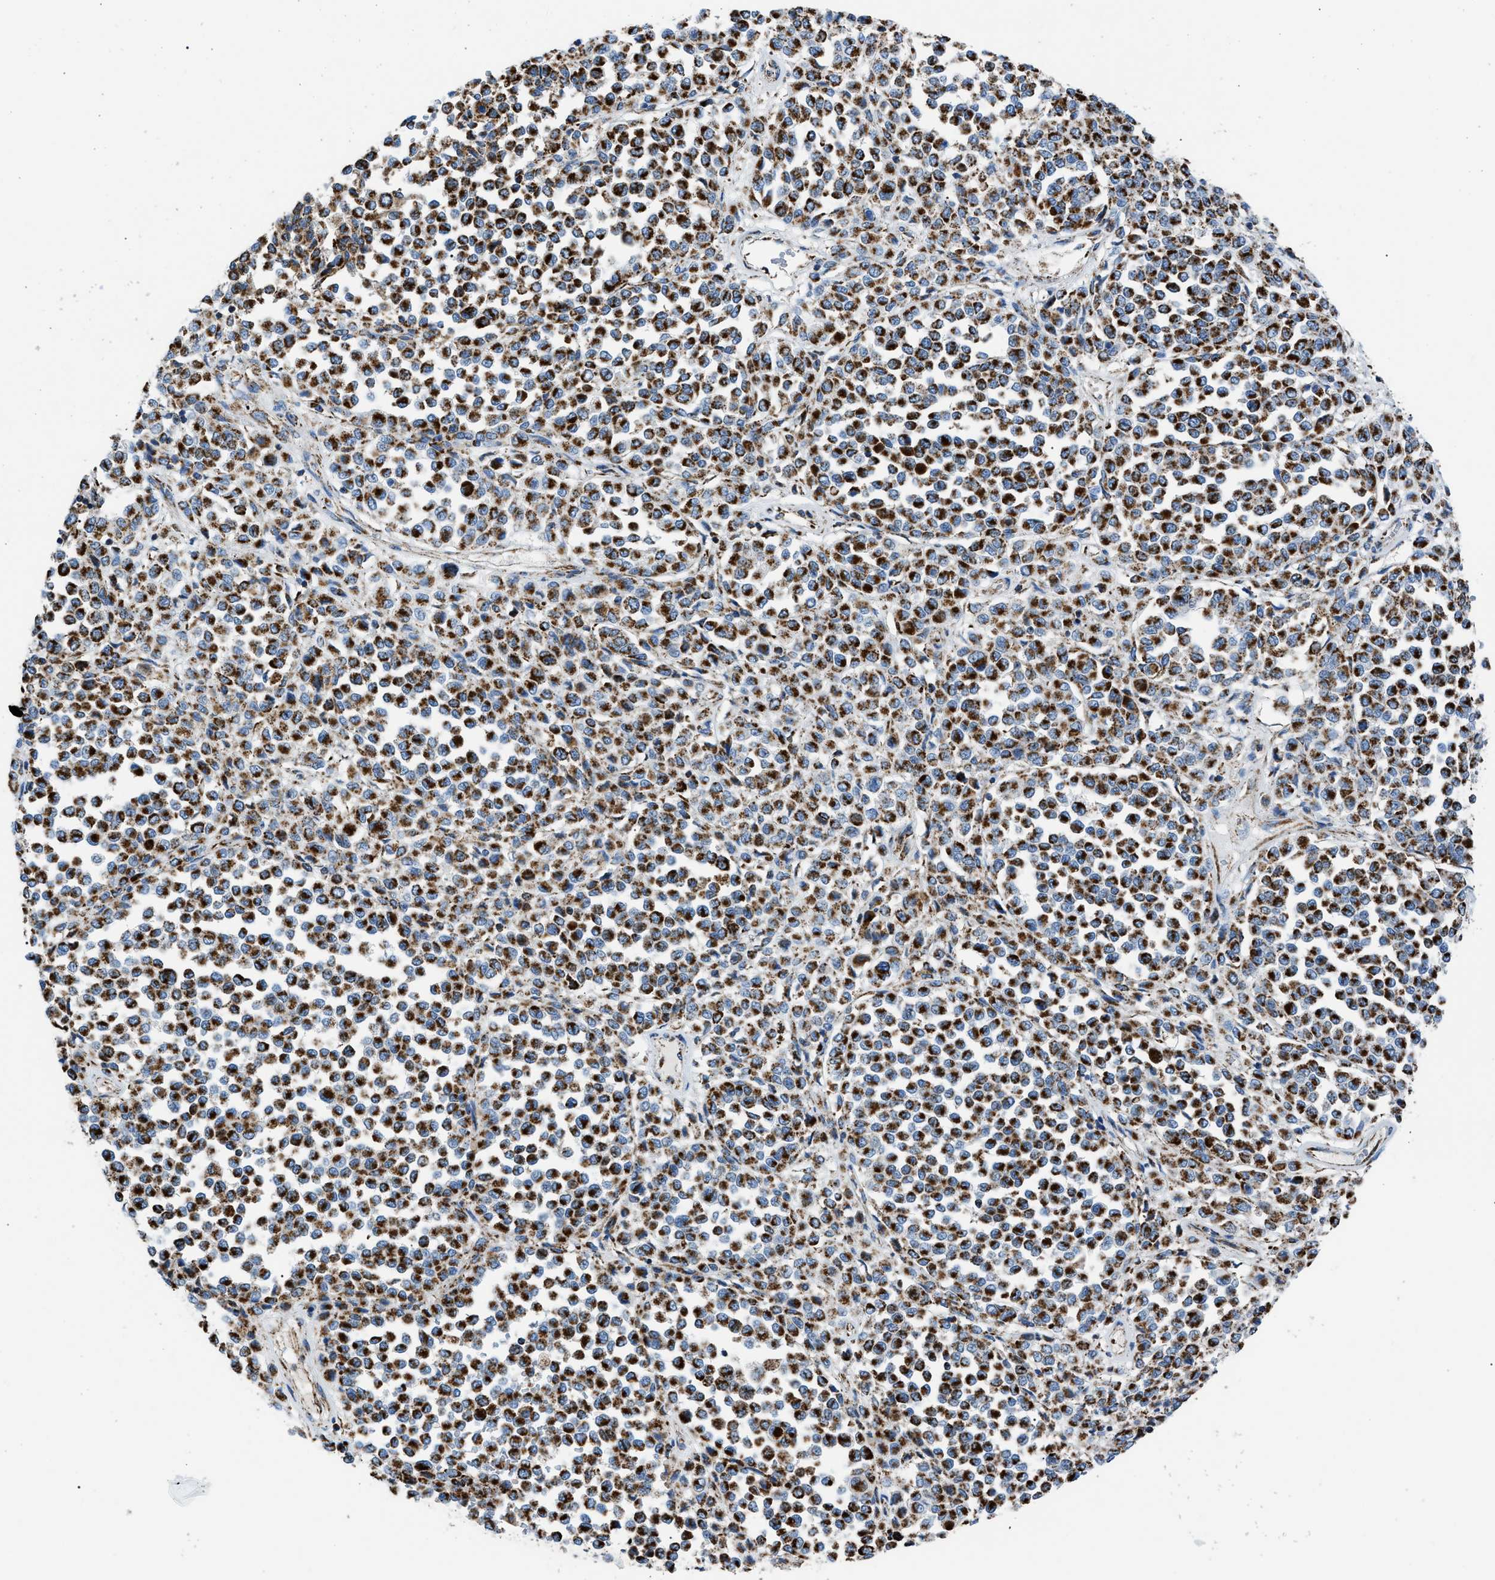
{"staining": {"intensity": "strong", "quantity": ">75%", "location": "cytoplasmic/membranous"}, "tissue": "melanoma", "cell_type": "Tumor cells", "image_type": "cancer", "snomed": [{"axis": "morphology", "description": "Malignant melanoma, Metastatic site"}, {"axis": "topography", "description": "Pancreas"}], "caption": "Protein expression analysis of melanoma exhibits strong cytoplasmic/membranous expression in approximately >75% of tumor cells. The protein of interest is stained brown, and the nuclei are stained in blue (DAB IHC with brightfield microscopy, high magnification).", "gene": "PHB2", "patient": {"sex": "female", "age": 30}}